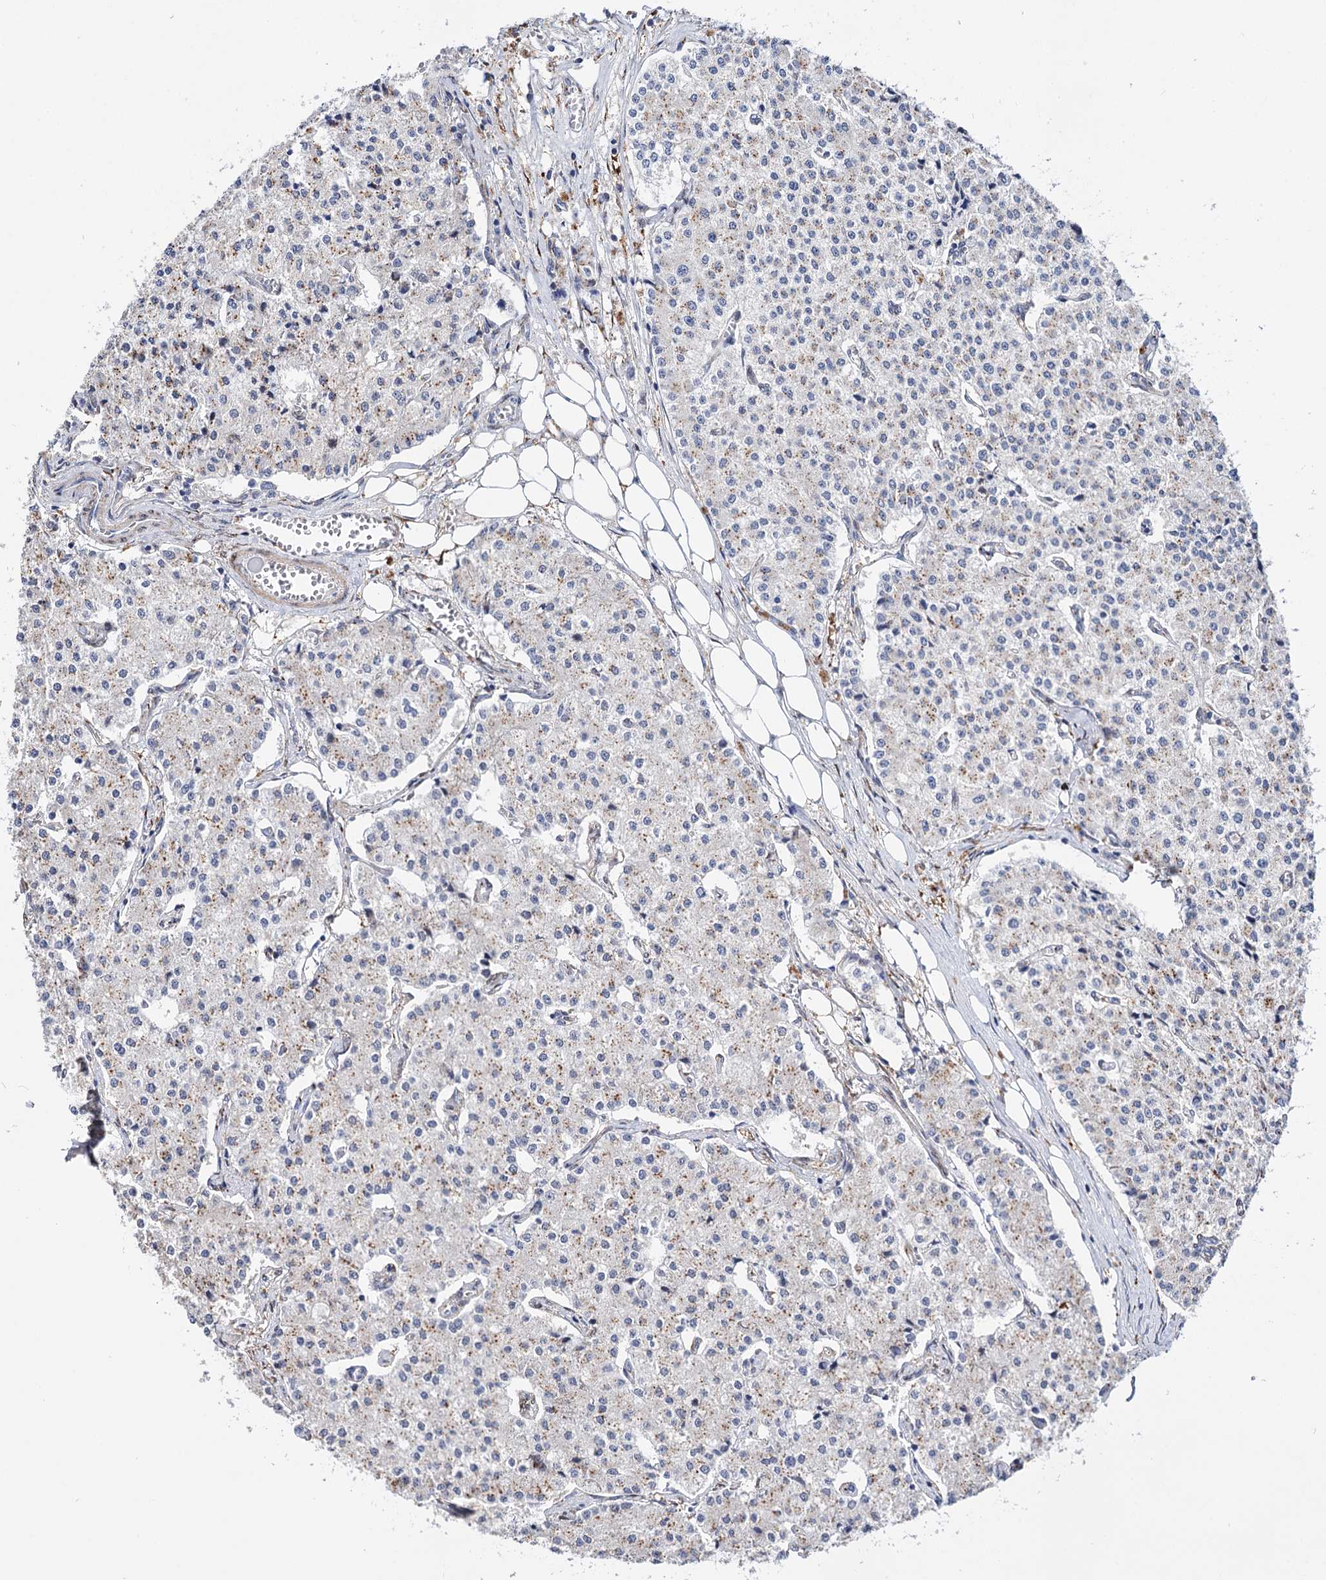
{"staining": {"intensity": "weak", "quantity": "25%-75%", "location": "cytoplasmic/membranous"}, "tissue": "carcinoid", "cell_type": "Tumor cells", "image_type": "cancer", "snomed": [{"axis": "morphology", "description": "Carcinoid, malignant, NOS"}, {"axis": "topography", "description": "Colon"}], "caption": "Carcinoid (malignant) stained with immunohistochemistry reveals weak cytoplasmic/membranous positivity in about 25%-75% of tumor cells.", "gene": "C11orf96", "patient": {"sex": "female", "age": 52}}